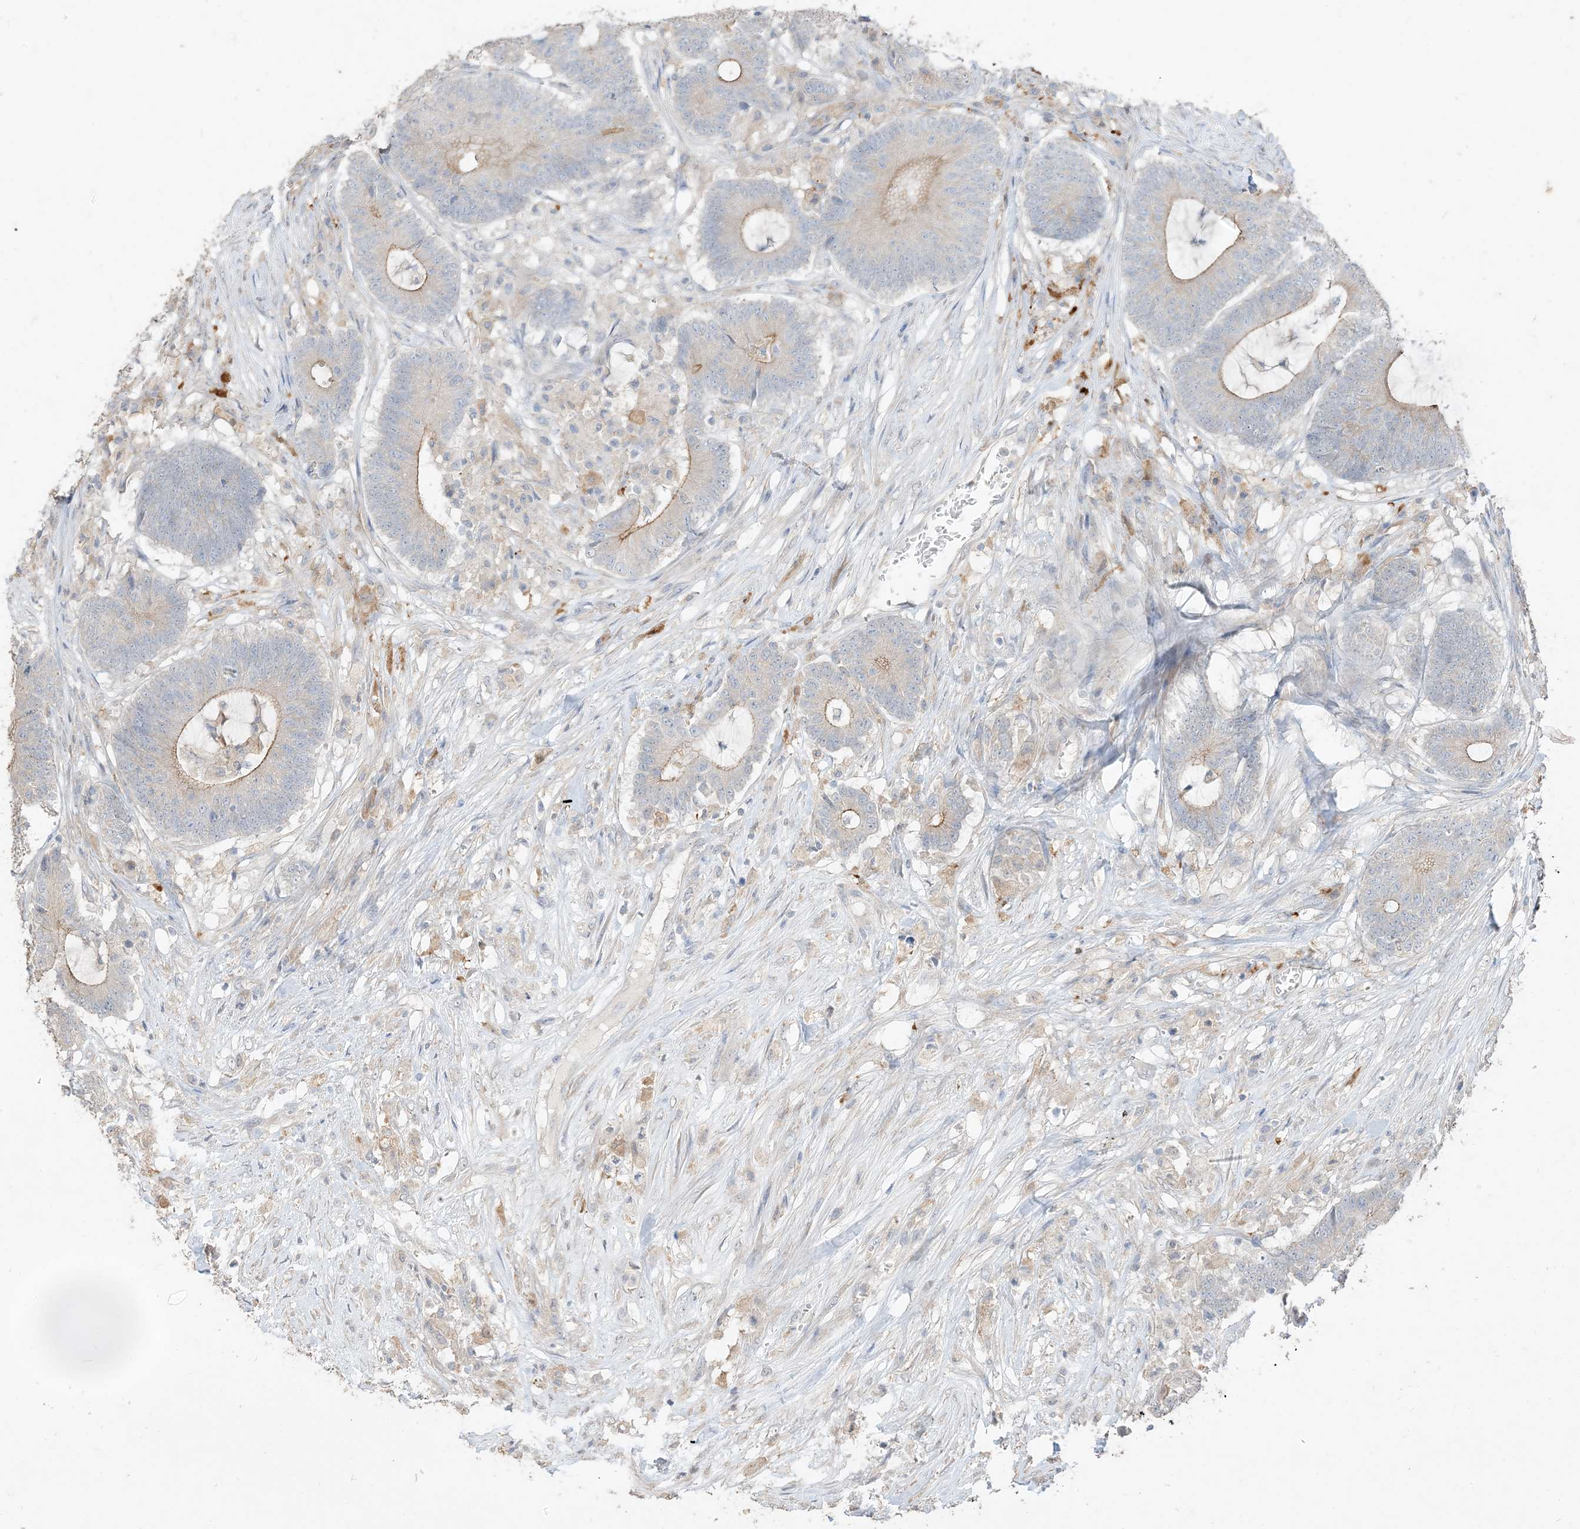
{"staining": {"intensity": "moderate", "quantity": "25%-75%", "location": "cytoplasmic/membranous"}, "tissue": "colorectal cancer", "cell_type": "Tumor cells", "image_type": "cancer", "snomed": [{"axis": "morphology", "description": "Adenocarcinoma, NOS"}, {"axis": "topography", "description": "Colon"}], "caption": "Approximately 25%-75% of tumor cells in colorectal cancer (adenocarcinoma) exhibit moderate cytoplasmic/membranous protein expression as visualized by brown immunohistochemical staining.", "gene": "RNF175", "patient": {"sex": "female", "age": 84}}